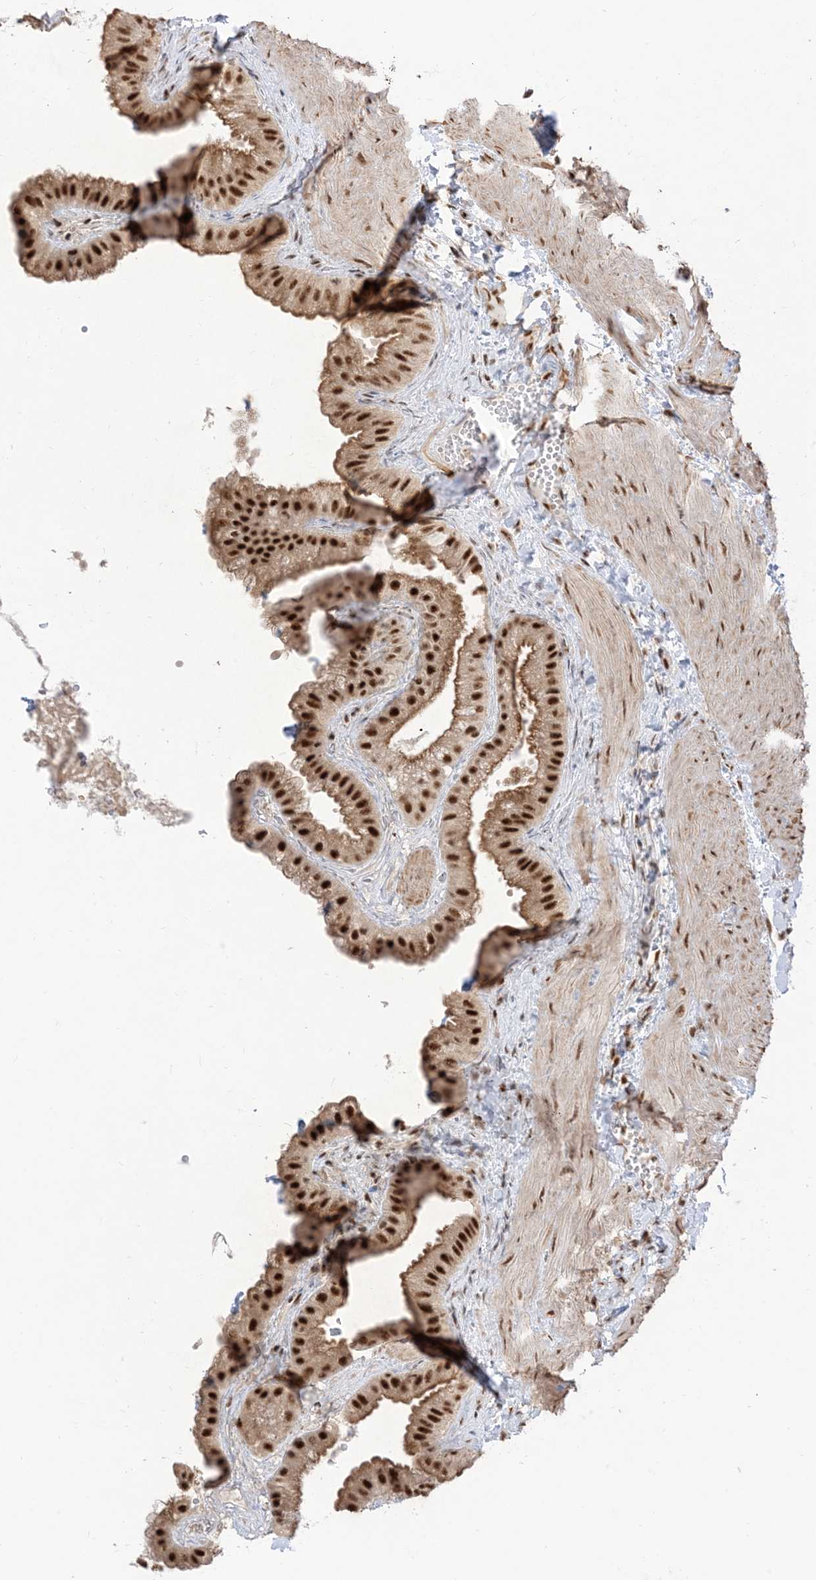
{"staining": {"intensity": "strong", "quantity": ">75%", "location": "cytoplasmic/membranous,nuclear"}, "tissue": "gallbladder", "cell_type": "Glandular cells", "image_type": "normal", "snomed": [{"axis": "morphology", "description": "Normal tissue, NOS"}, {"axis": "topography", "description": "Gallbladder"}], "caption": "Immunohistochemistry (IHC) photomicrograph of benign gallbladder stained for a protein (brown), which exhibits high levels of strong cytoplasmic/membranous,nuclear staining in about >75% of glandular cells.", "gene": "ARGLU1", "patient": {"sex": "male", "age": 55}}